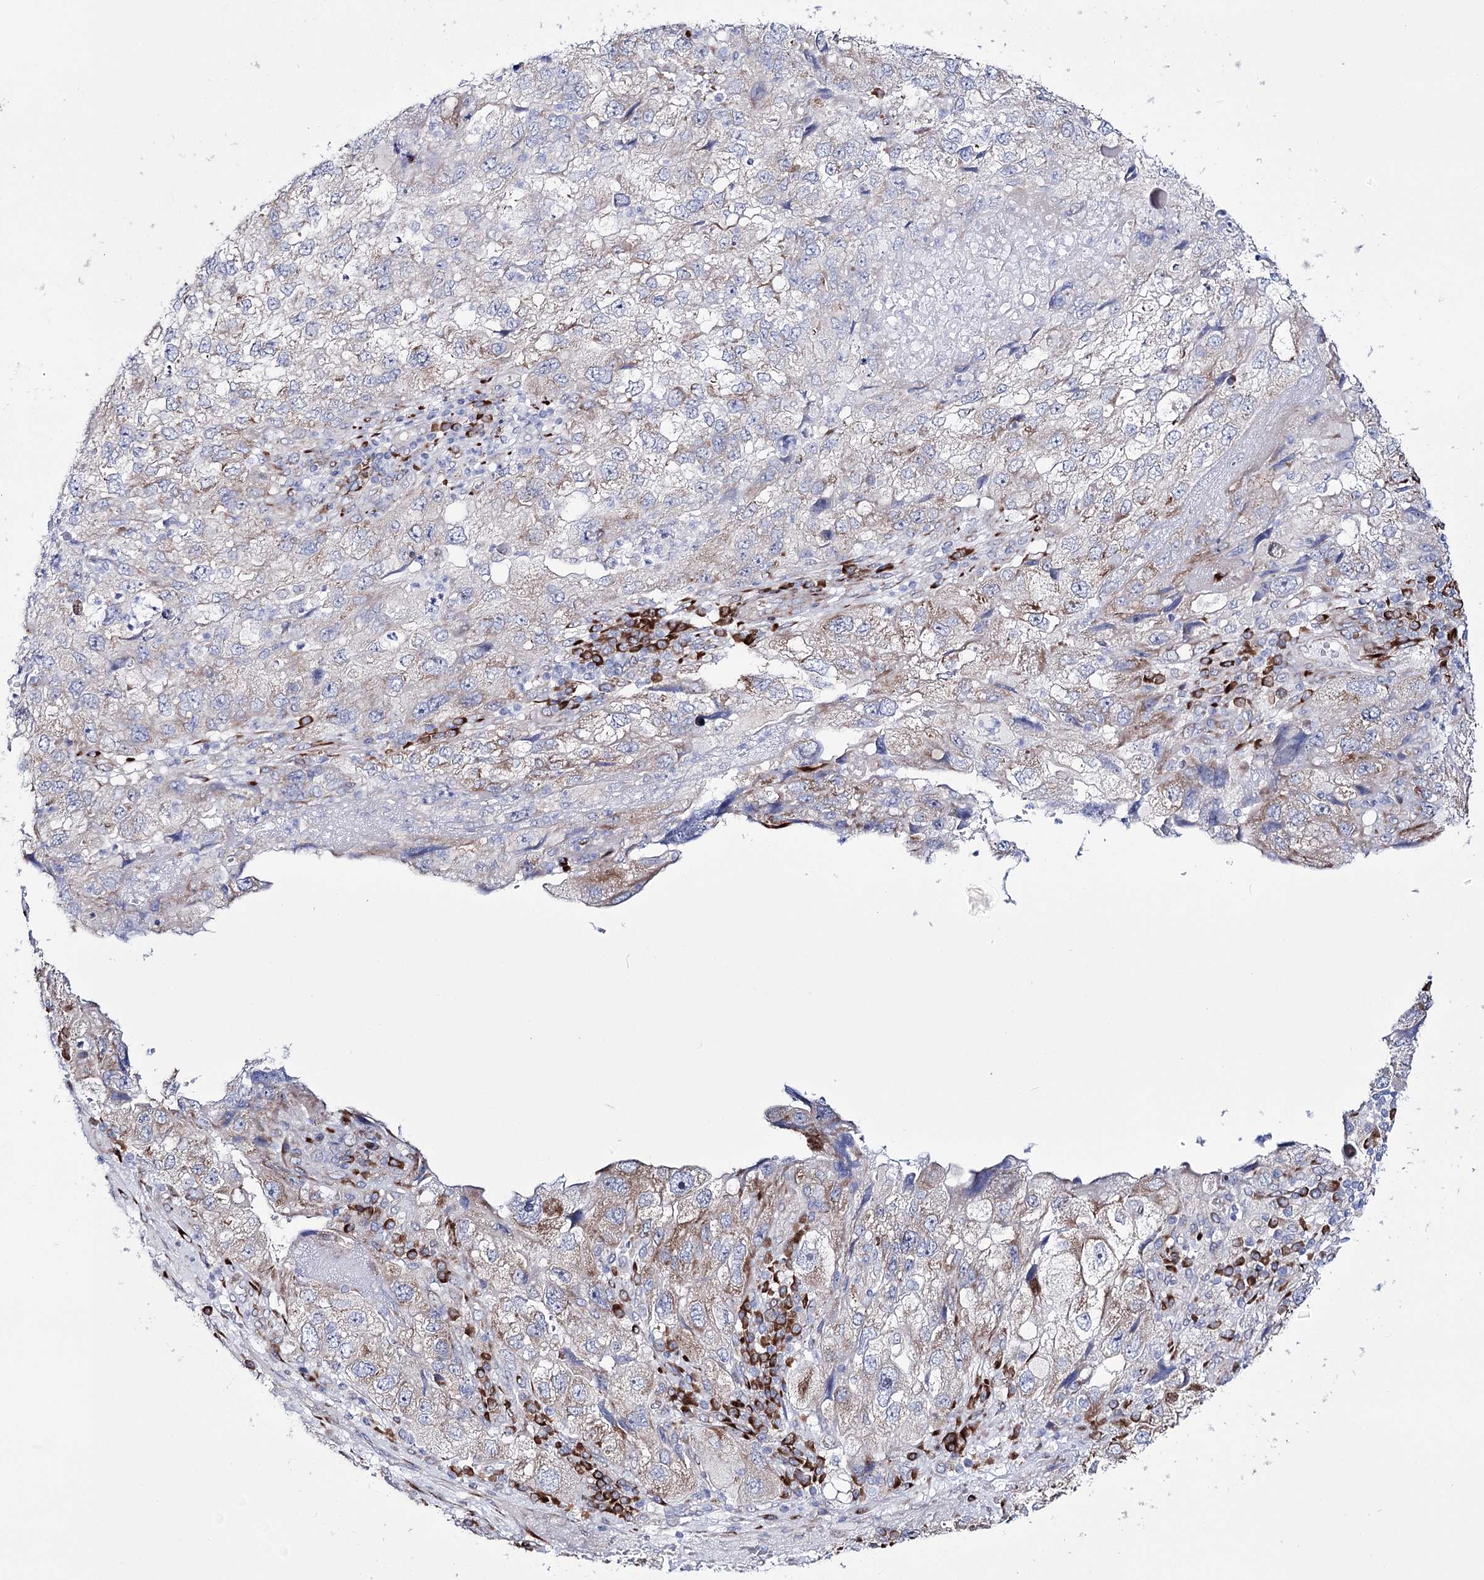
{"staining": {"intensity": "weak", "quantity": "25%-75%", "location": "cytoplasmic/membranous"}, "tissue": "endometrial cancer", "cell_type": "Tumor cells", "image_type": "cancer", "snomed": [{"axis": "morphology", "description": "Adenocarcinoma, NOS"}, {"axis": "topography", "description": "Endometrium"}], "caption": "Tumor cells reveal weak cytoplasmic/membranous expression in approximately 25%-75% of cells in adenocarcinoma (endometrial).", "gene": "METTL5", "patient": {"sex": "female", "age": 49}}